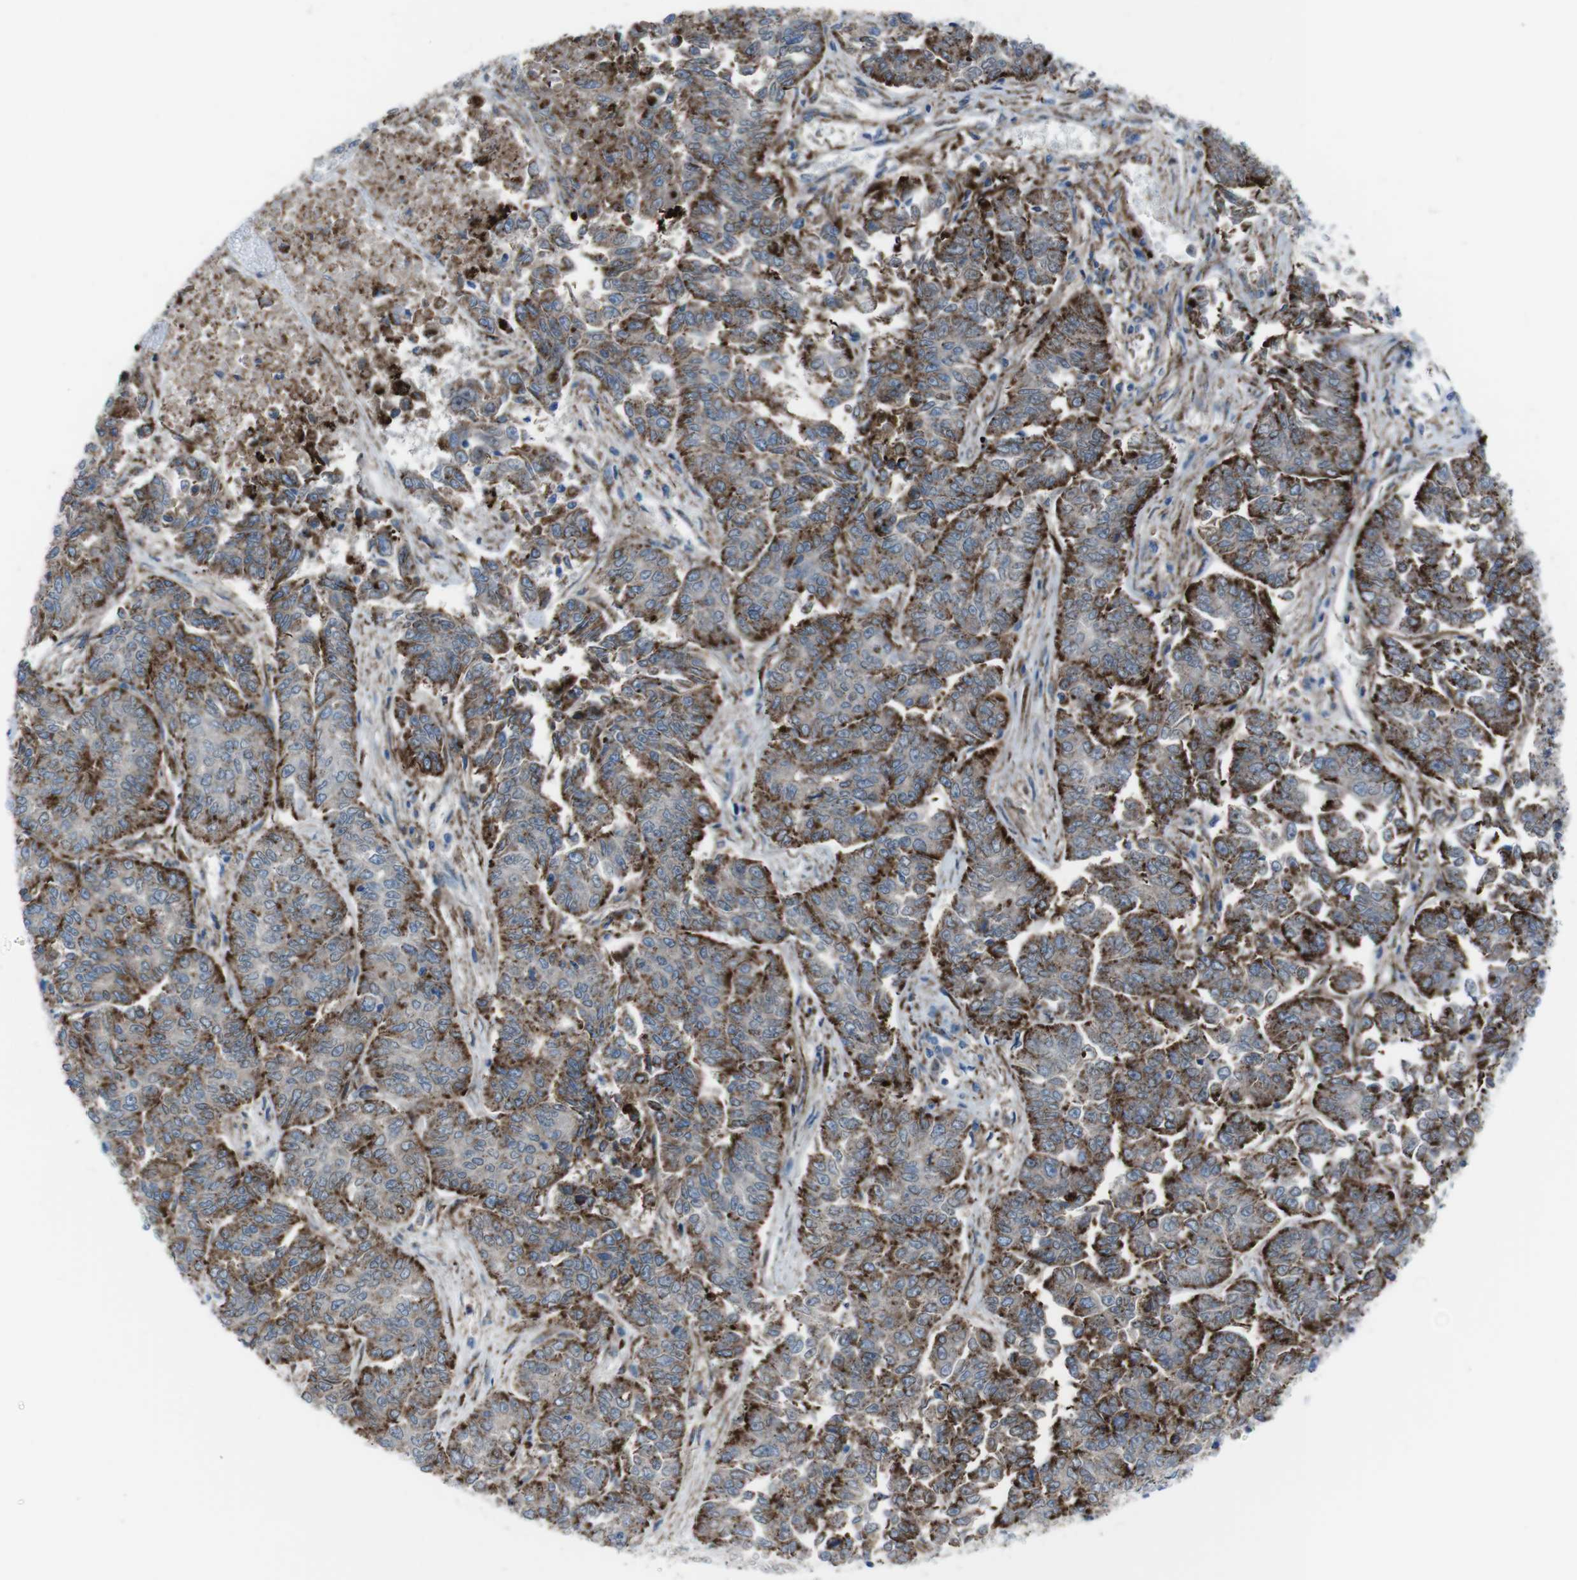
{"staining": {"intensity": "strong", "quantity": ">75%", "location": "cytoplasmic/membranous"}, "tissue": "lung cancer", "cell_type": "Tumor cells", "image_type": "cancer", "snomed": [{"axis": "morphology", "description": "Adenocarcinoma, NOS"}, {"axis": "topography", "description": "Lung"}], "caption": "This is an image of immunohistochemistry staining of adenocarcinoma (lung), which shows strong positivity in the cytoplasmic/membranous of tumor cells.", "gene": "SCARB2", "patient": {"sex": "male", "age": 84}}